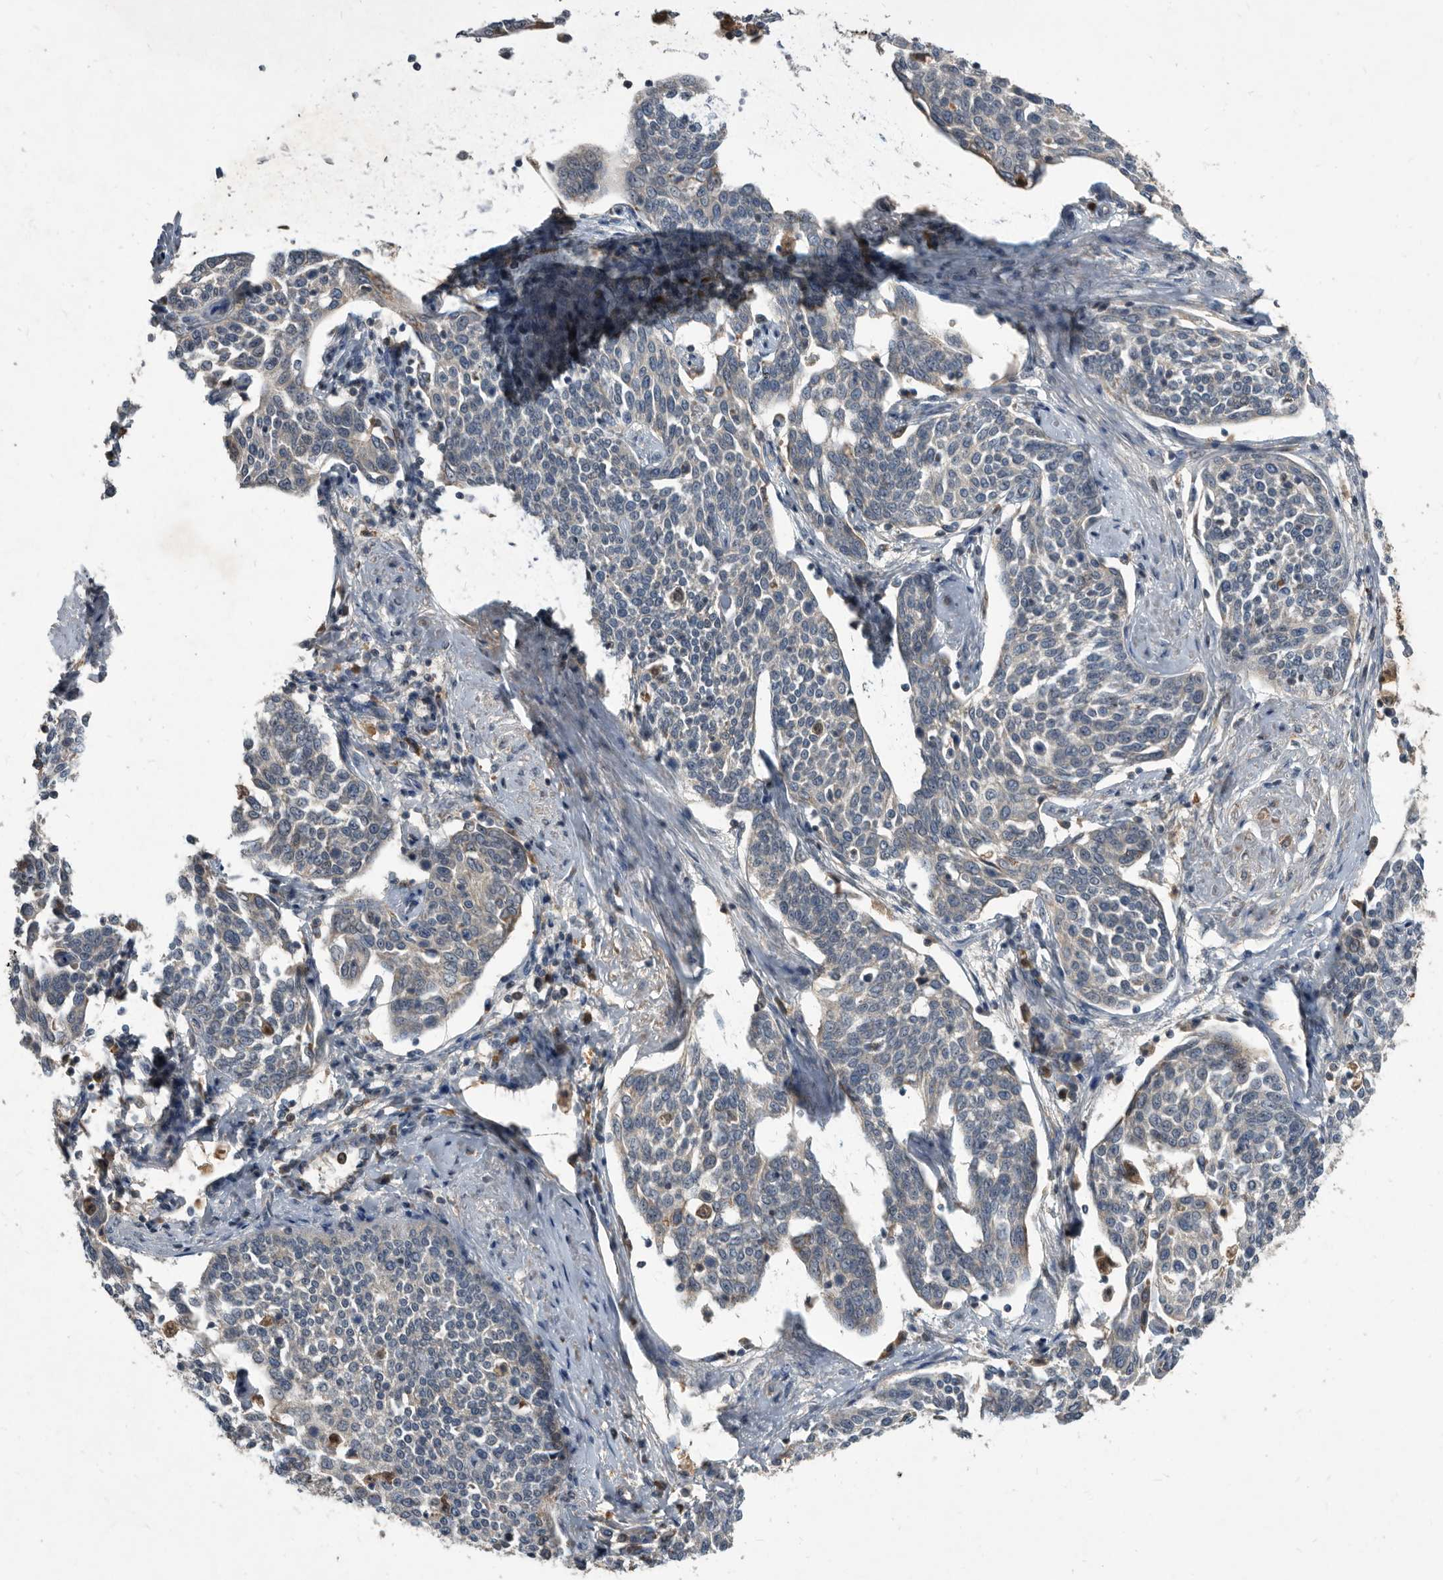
{"staining": {"intensity": "negative", "quantity": "none", "location": "none"}, "tissue": "cervical cancer", "cell_type": "Tumor cells", "image_type": "cancer", "snomed": [{"axis": "morphology", "description": "Squamous cell carcinoma, NOS"}, {"axis": "topography", "description": "Cervix"}], "caption": "DAB (3,3'-diaminobenzidine) immunohistochemical staining of human cervical squamous cell carcinoma displays no significant positivity in tumor cells.", "gene": "PI15", "patient": {"sex": "female", "age": 34}}